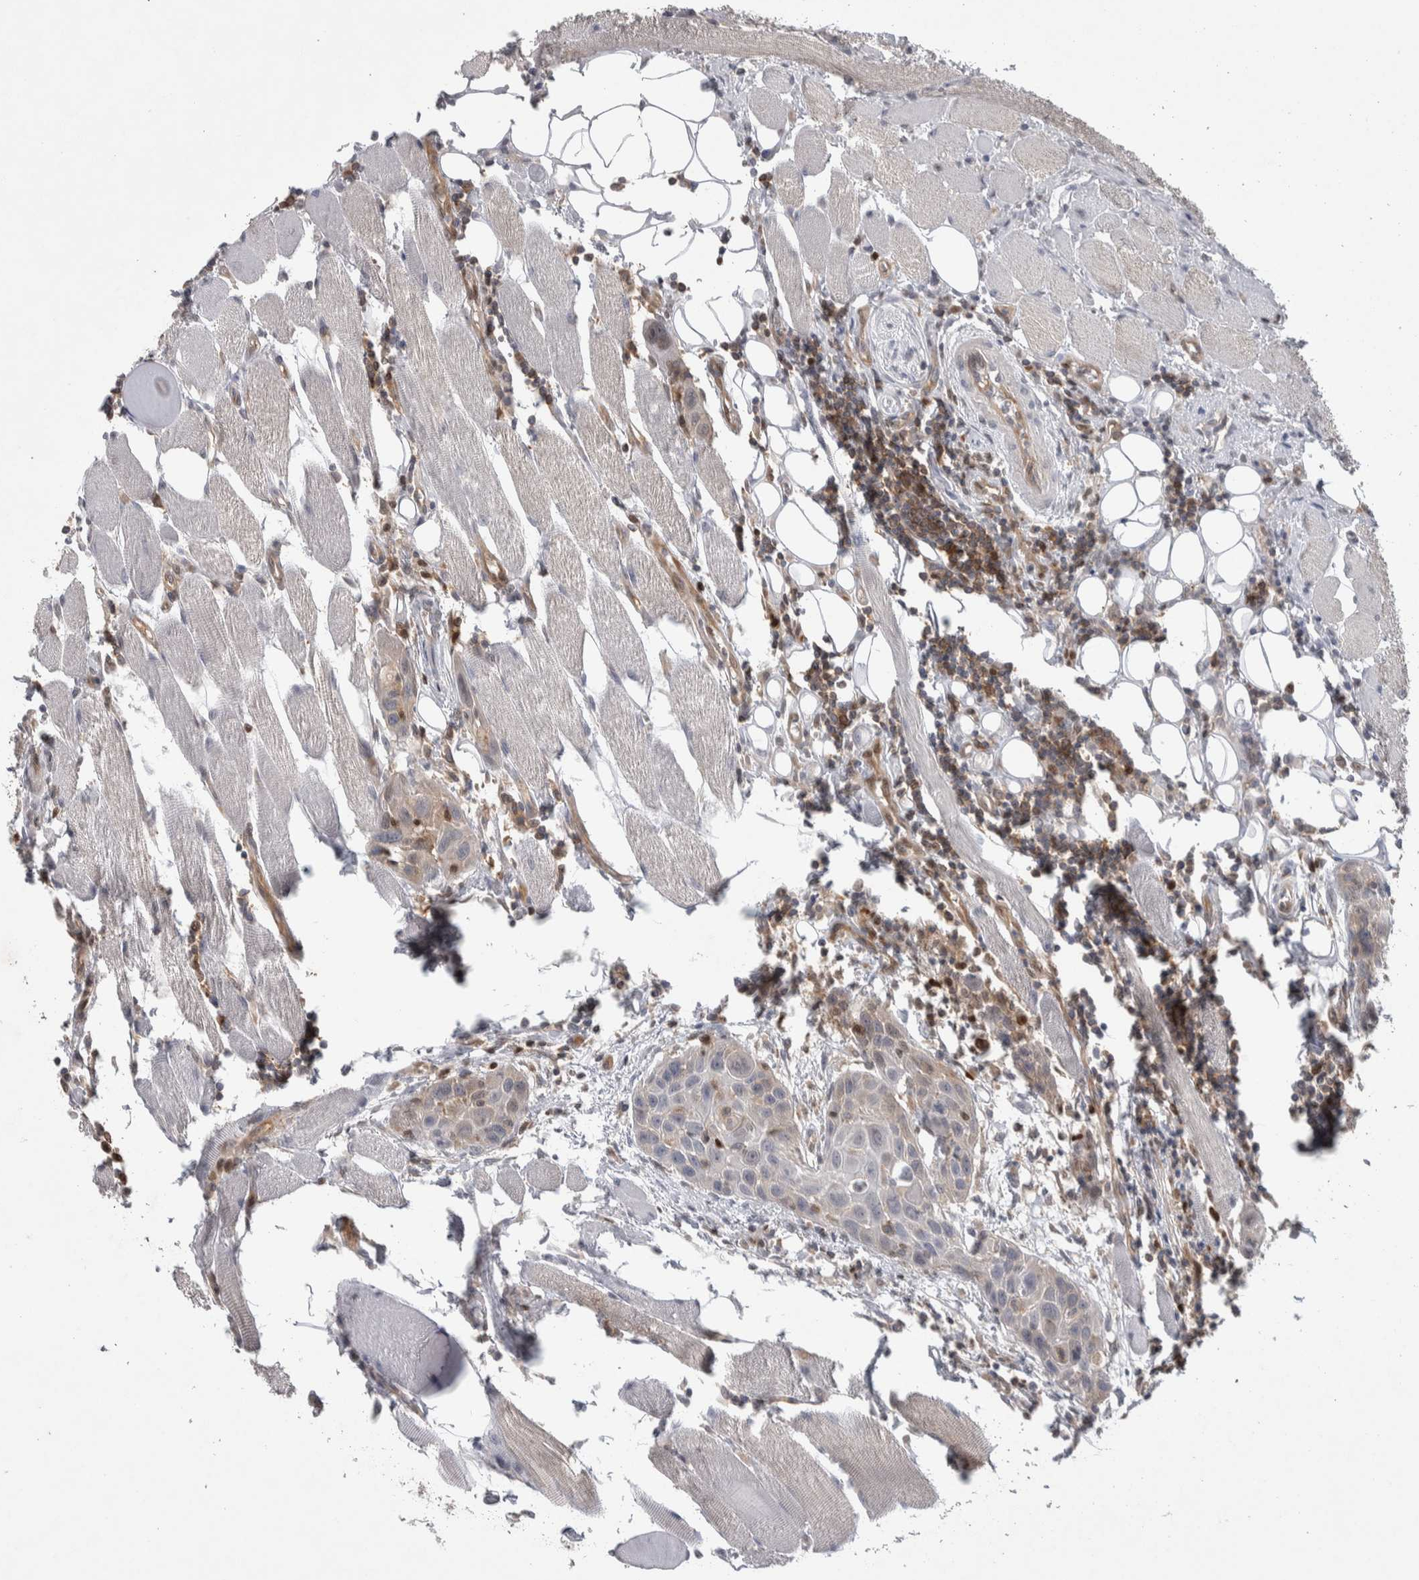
{"staining": {"intensity": "weak", "quantity": "<25%", "location": "cytoplasmic/membranous"}, "tissue": "head and neck cancer", "cell_type": "Tumor cells", "image_type": "cancer", "snomed": [{"axis": "morphology", "description": "Squamous cell carcinoma, NOS"}, {"axis": "topography", "description": "Oral tissue"}, {"axis": "topography", "description": "Head-Neck"}], "caption": "This photomicrograph is of head and neck cancer (squamous cell carcinoma) stained with immunohistochemistry (IHC) to label a protein in brown with the nuclei are counter-stained blue. There is no positivity in tumor cells.", "gene": "NFKB2", "patient": {"sex": "female", "age": 50}}